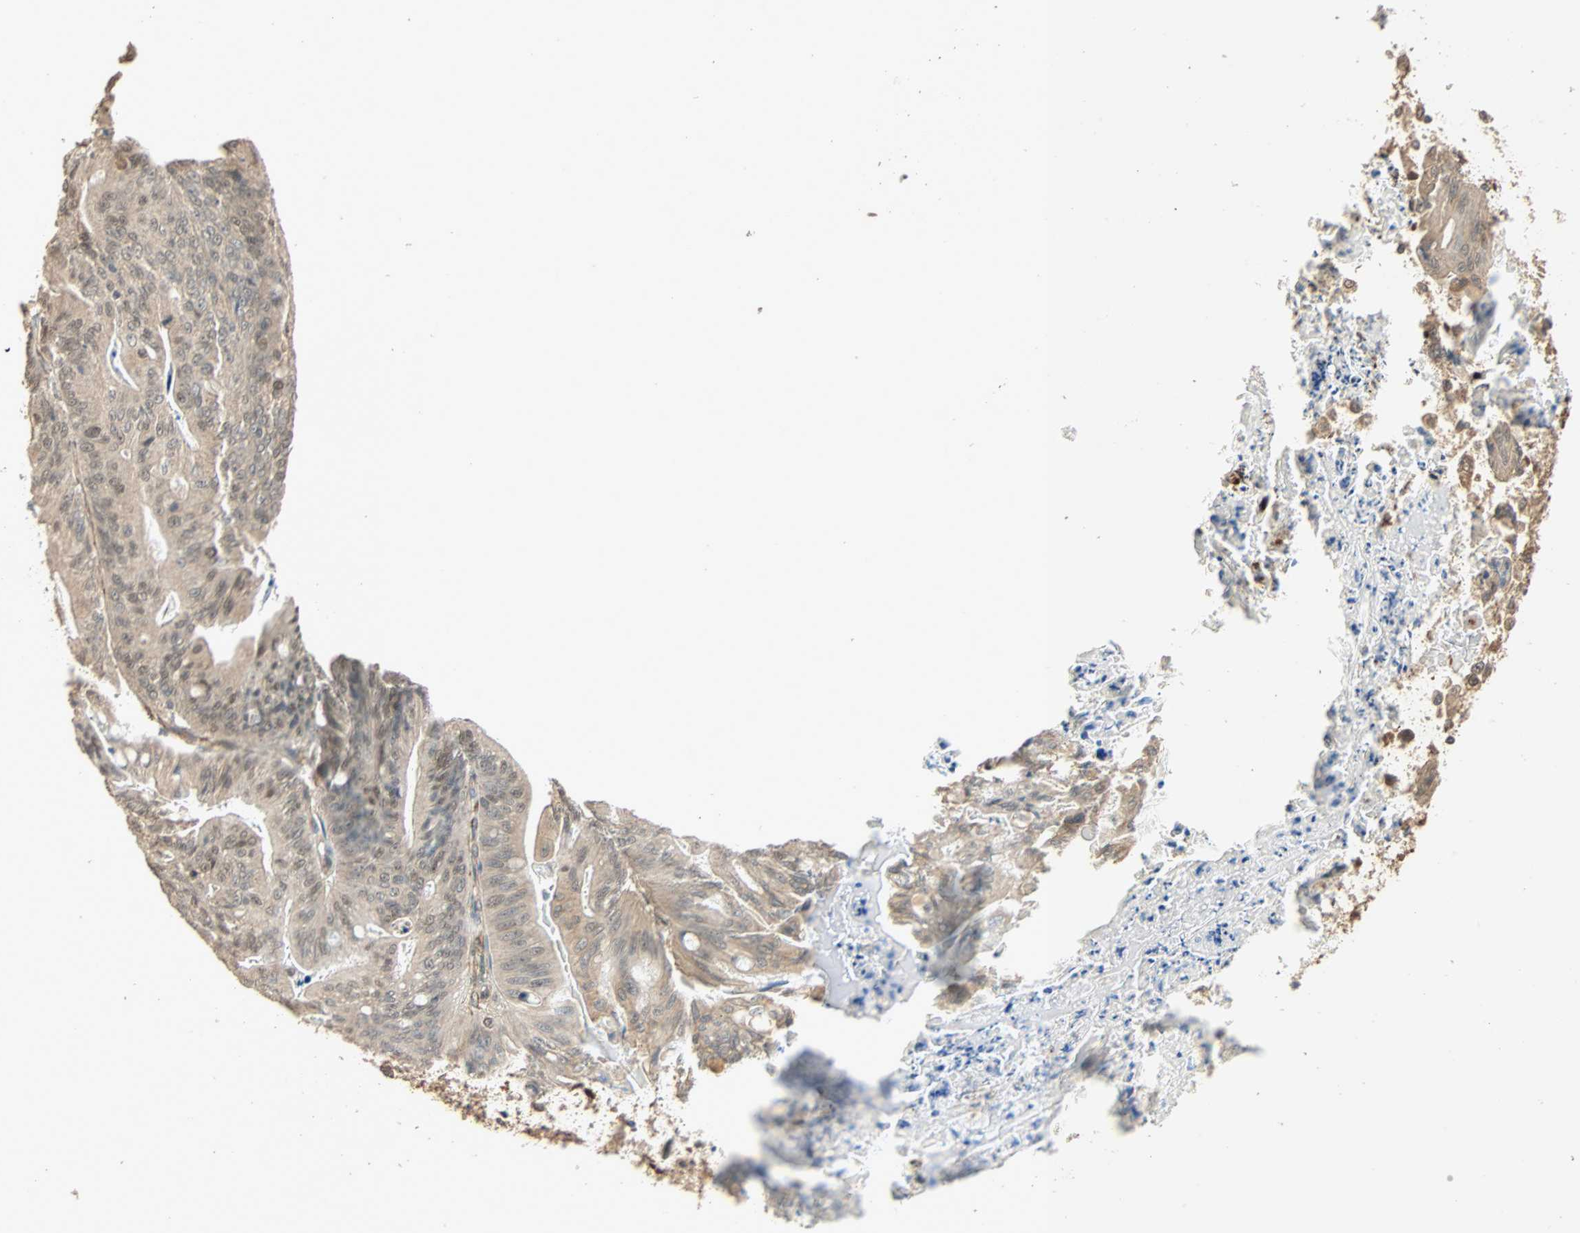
{"staining": {"intensity": "weak", "quantity": "<25%", "location": "cytoplasmic/membranous"}, "tissue": "ovarian cancer", "cell_type": "Tumor cells", "image_type": "cancer", "snomed": [{"axis": "morphology", "description": "Cystadenocarcinoma, mucinous, NOS"}, {"axis": "topography", "description": "Ovary"}], "caption": "The photomicrograph shows no staining of tumor cells in ovarian cancer.", "gene": "QSER1", "patient": {"sex": "female", "age": 37}}